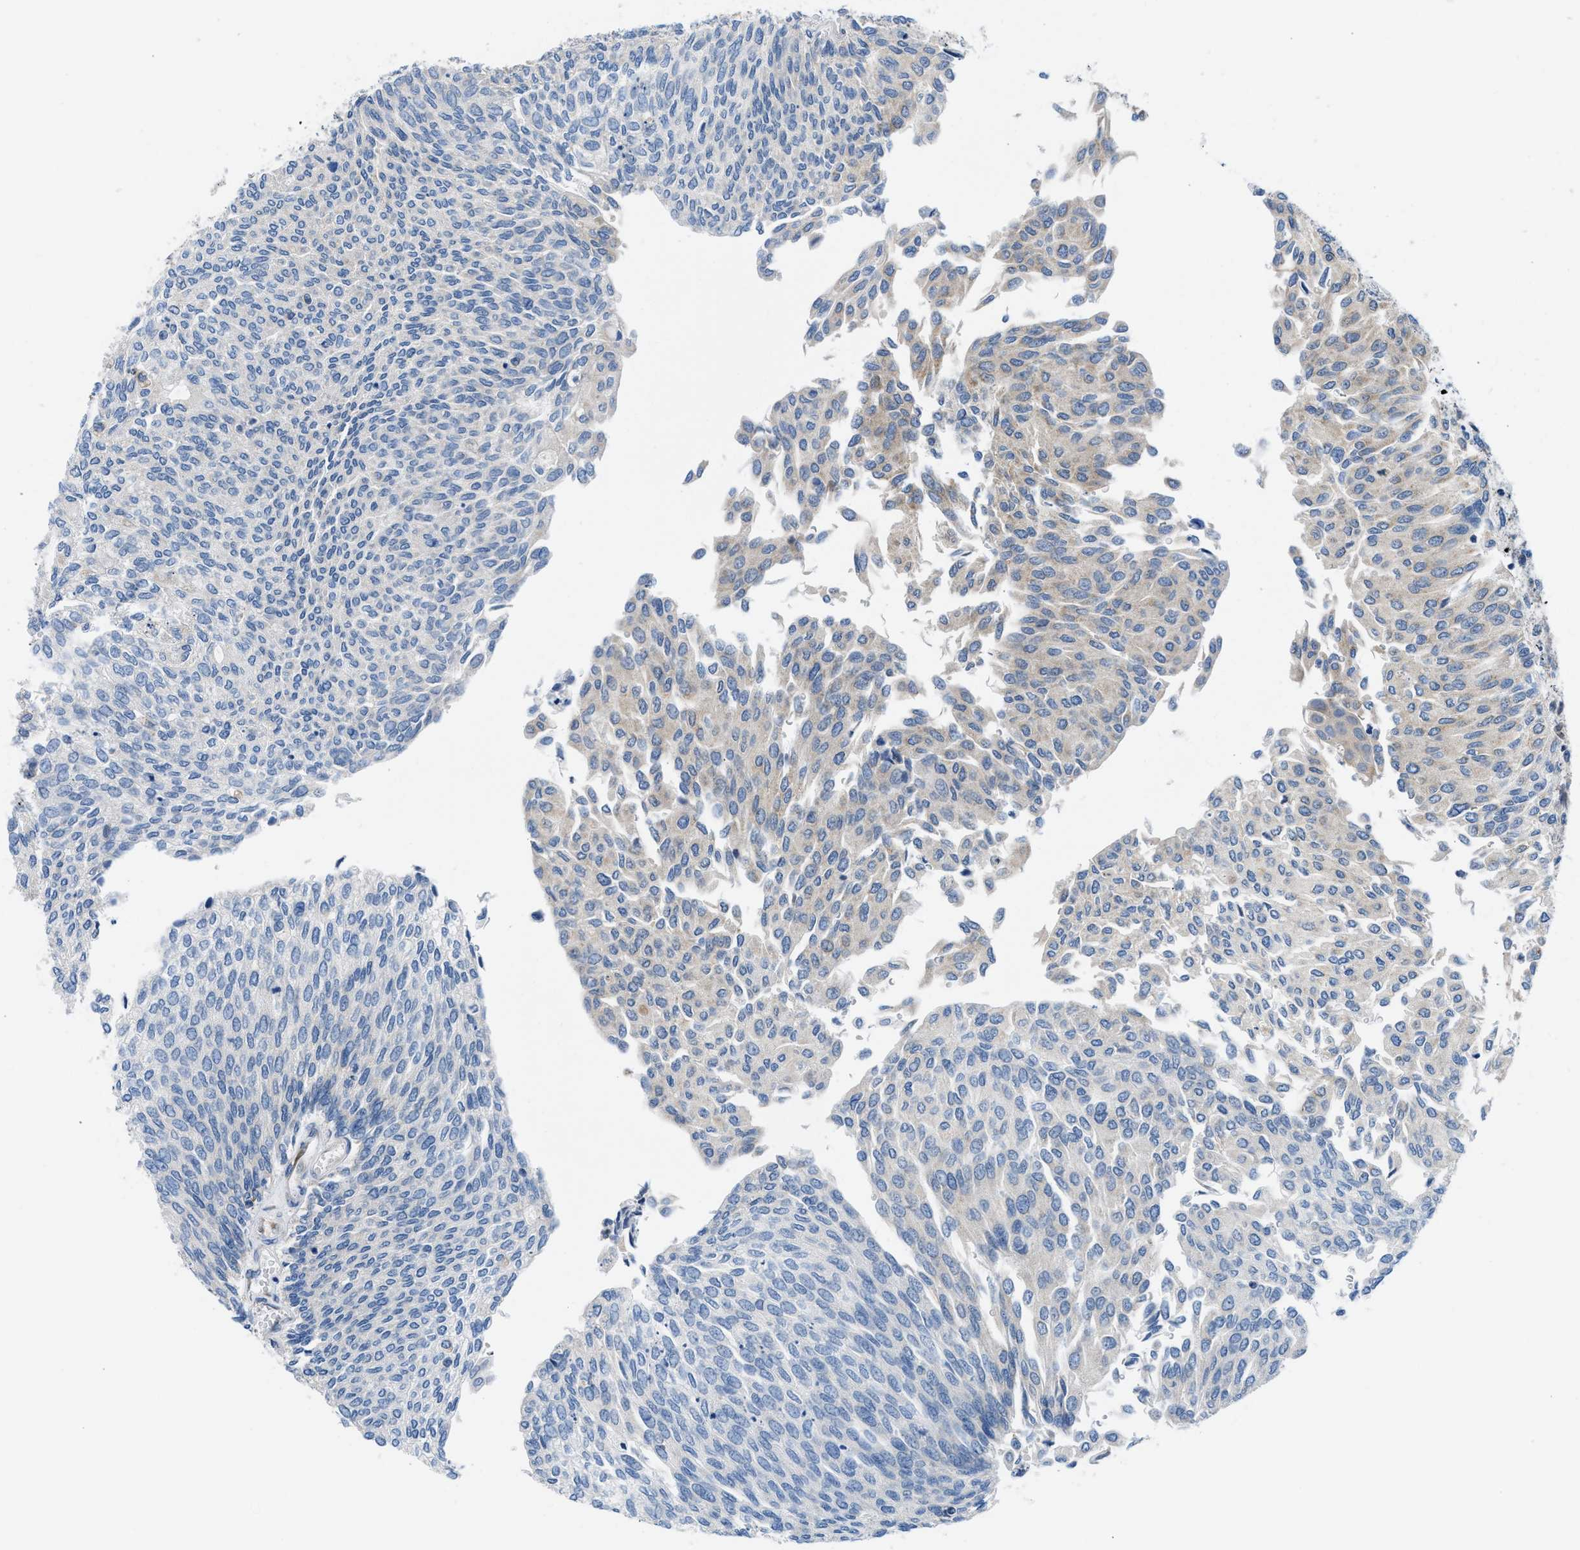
{"staining": {"intensity": "weak", "quantity": "<25%", "location": "cytoplasmic/membranous"}, "tissue": "urothelial cancer", "cell_type": "Tumor cells", "image_type": "cancer", "snomed": [{"axis": "morphology", "description": "Urothelial carcinoma, Low grade"}, {"axis": "topography", "description": "Urinary bladder"}], "caption": "Urothelial cancer was stained to show a protein in brown. There is no significant staining in tumor cells. (DAB (3,3'-diaminobenzidine) immunohistochemistry (IHC), high magnification).", "gene": "BNC2", "patient": {"sex": "female", "age": 79}}